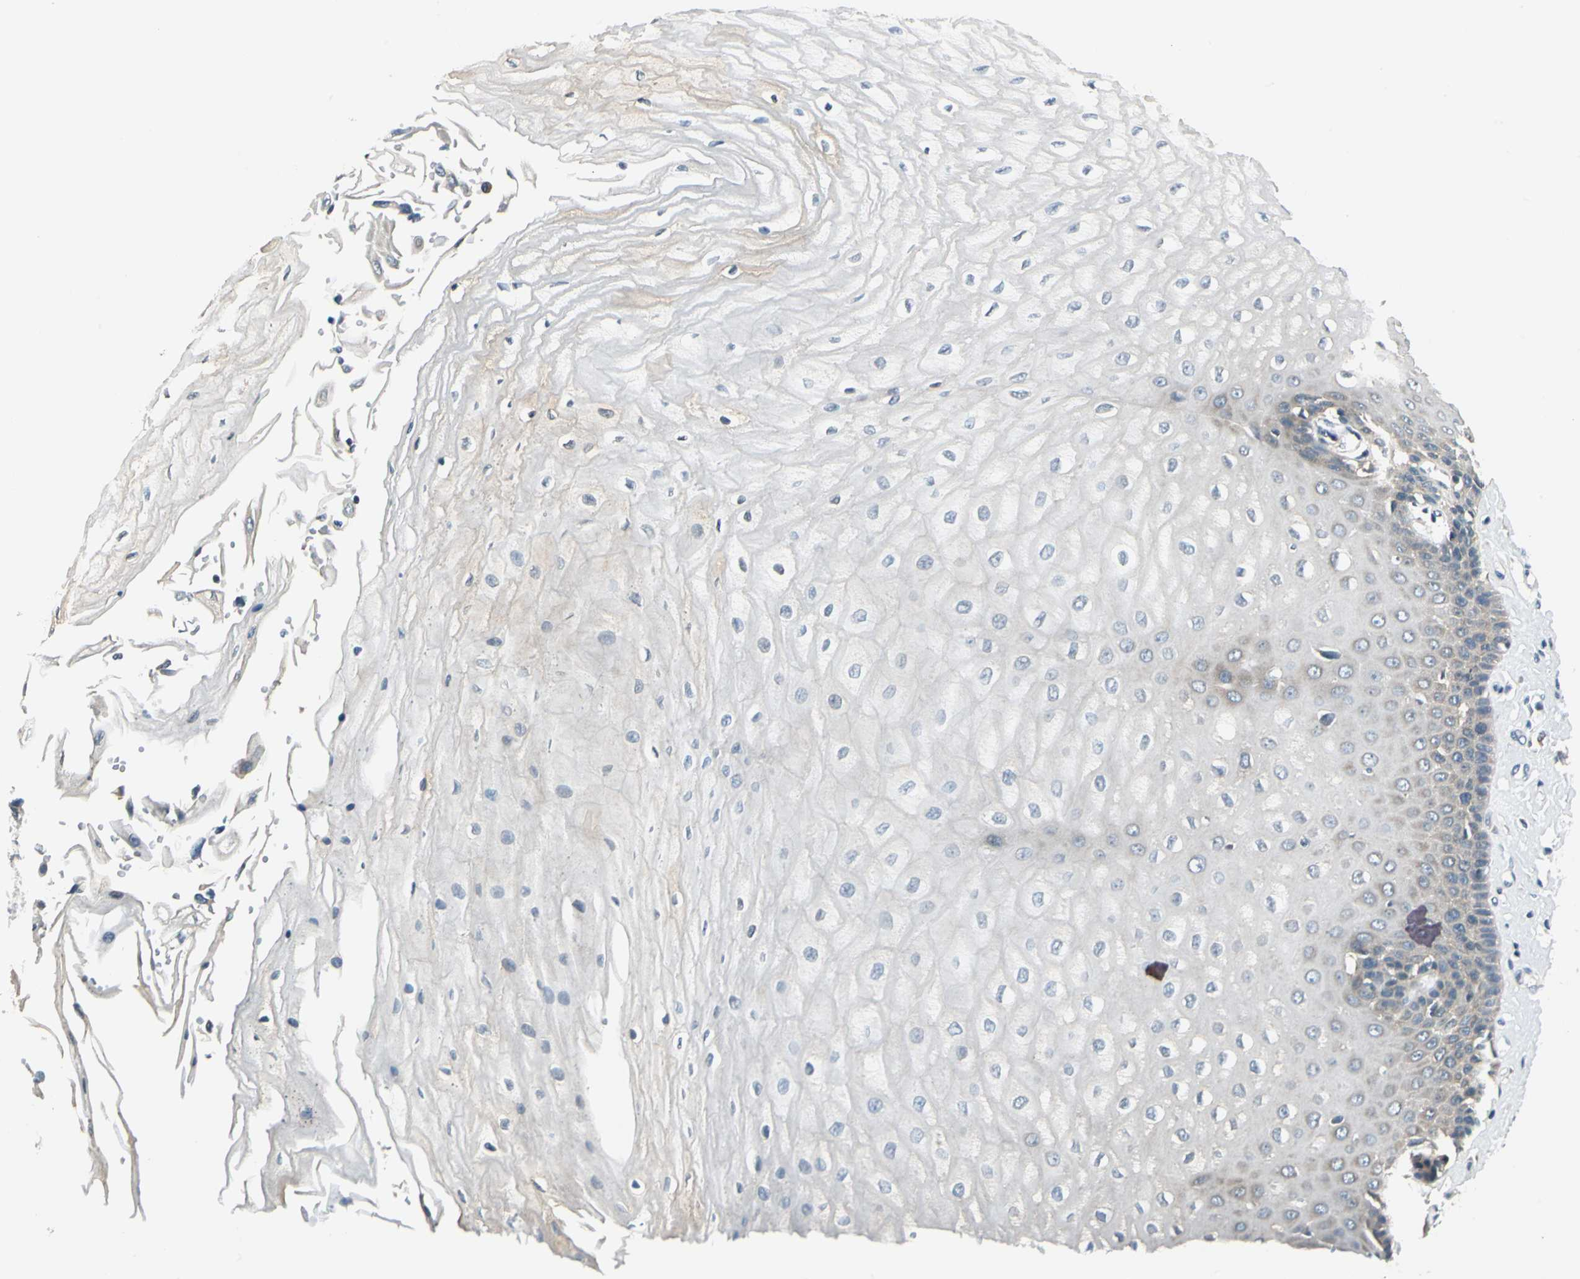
{"staining": {"intensity": "weak", "quantity": "<25%", "location": "cytoplasmic/membranous"}, "tissue": "esophagus", "cell_type": "Squamous epithelial cells", "image_type": "normal", "snomed": [{"axis": "morphology", "description": "Normal tissue, NOS"}, {"axis": "topography", "description": "Esophagus"}], "caption": "Human esophagus stained for a protein using immunohistochemistry reveals no expression in squamous epithelial cells.", "gene": "BNIP1", "patient": {"sex": "male", "age": 65}}